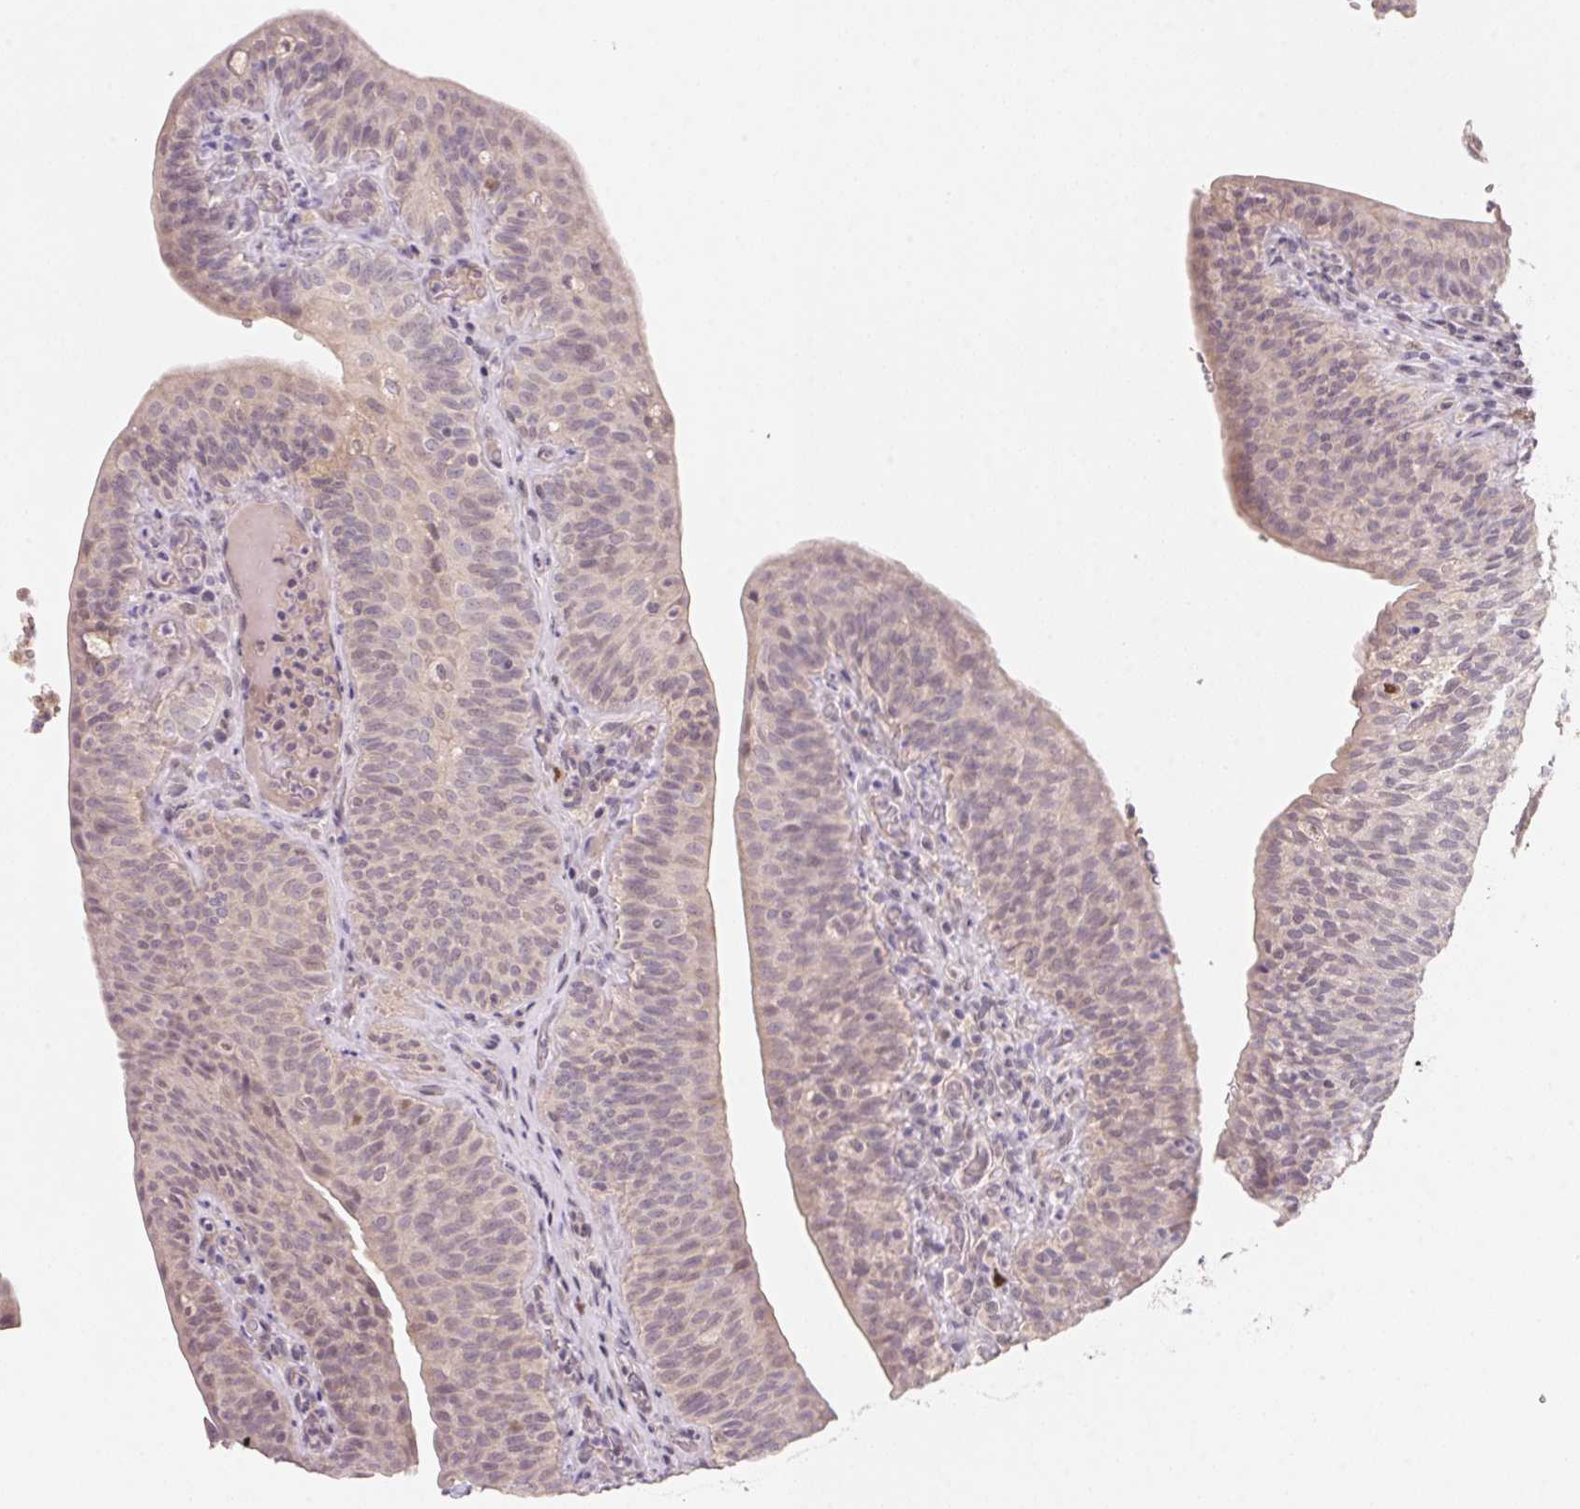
{"staining": {"intensity": "moderate", "quantity": "<25%", "location": "nuclear"}, "tissue": "urinary bladder", "cell_type": "Urothelial cells", "image_type": "normal", "snomed": [{"axis": "morphology", "description": "Normal tissue, NOS"}, {"axis": "topography", "description": "Urinary bladder"}, {"axis": "topography", "description": "Peripheral nerve tissue"}], "caption": "Unremarkable urinary bladder exhibits moderate nuclear staining in approximately <25% of urothelial cells (DAB (3,3'-diaminobenzidine) IHC, brown staining for protein, blue staining for nuclei)..", "gene": "KIFC1", "patient": {"sex": "male", "age": 66}}